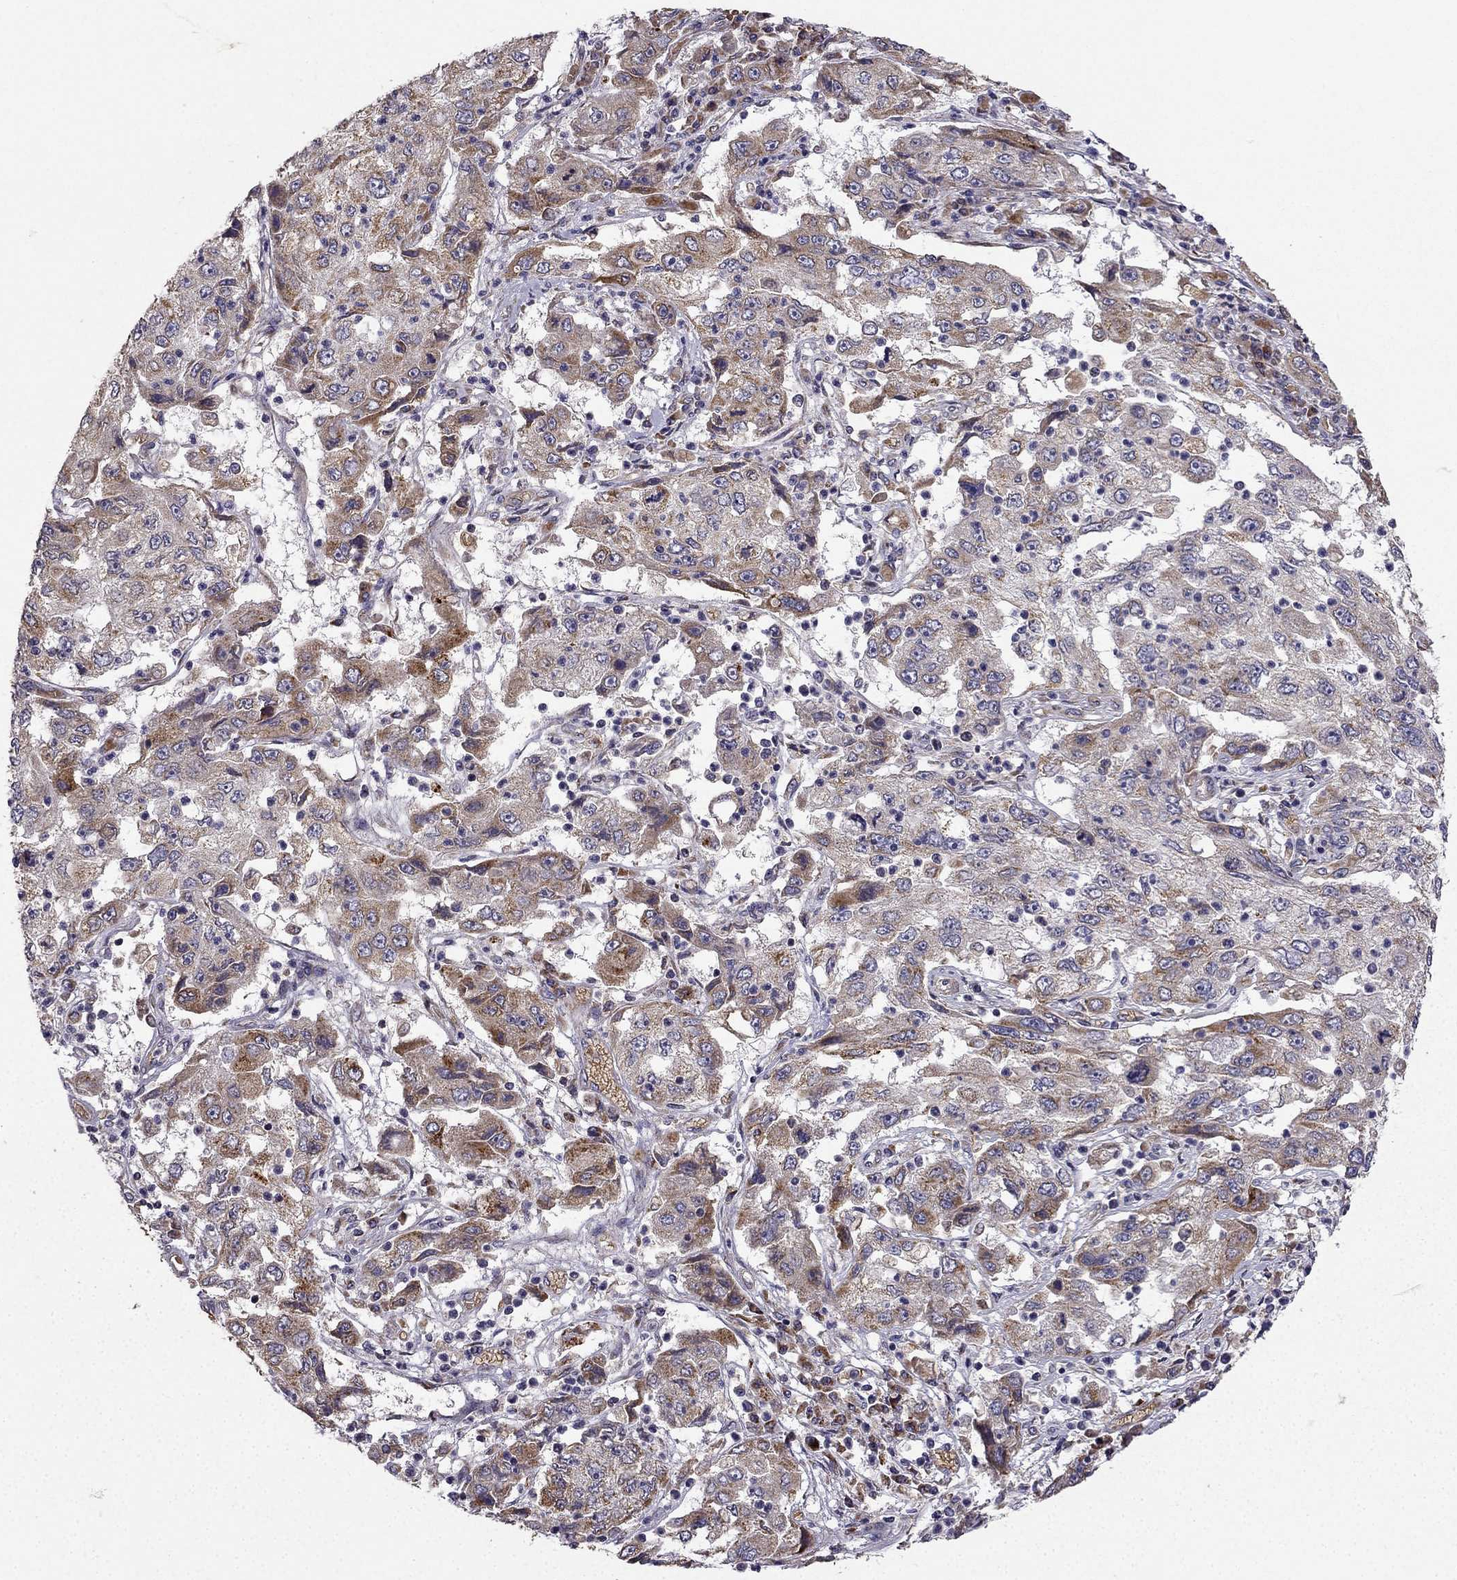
{"staining": {"intensity": "moderate", "quantity": ">75%", "location": "cytoplasmic/membranous"}, "tissue": "cervical cancer", "cell_type": "Tumor cells", "image_type": "cancer", "snomed": [{"axis": "morphology", "description": "Squamous cell carcinoma, NOS"}, {"axis": "topography", "description": "Cervix"}], "caption": "The immunohistochemical stain shows moderate cytoplasmic/membranous staining in tumor cells of squamous cell carcinoma (cervical) tissue.", "gene": "B4GALT7", "patient": {"sex": "female", "age": 36}}